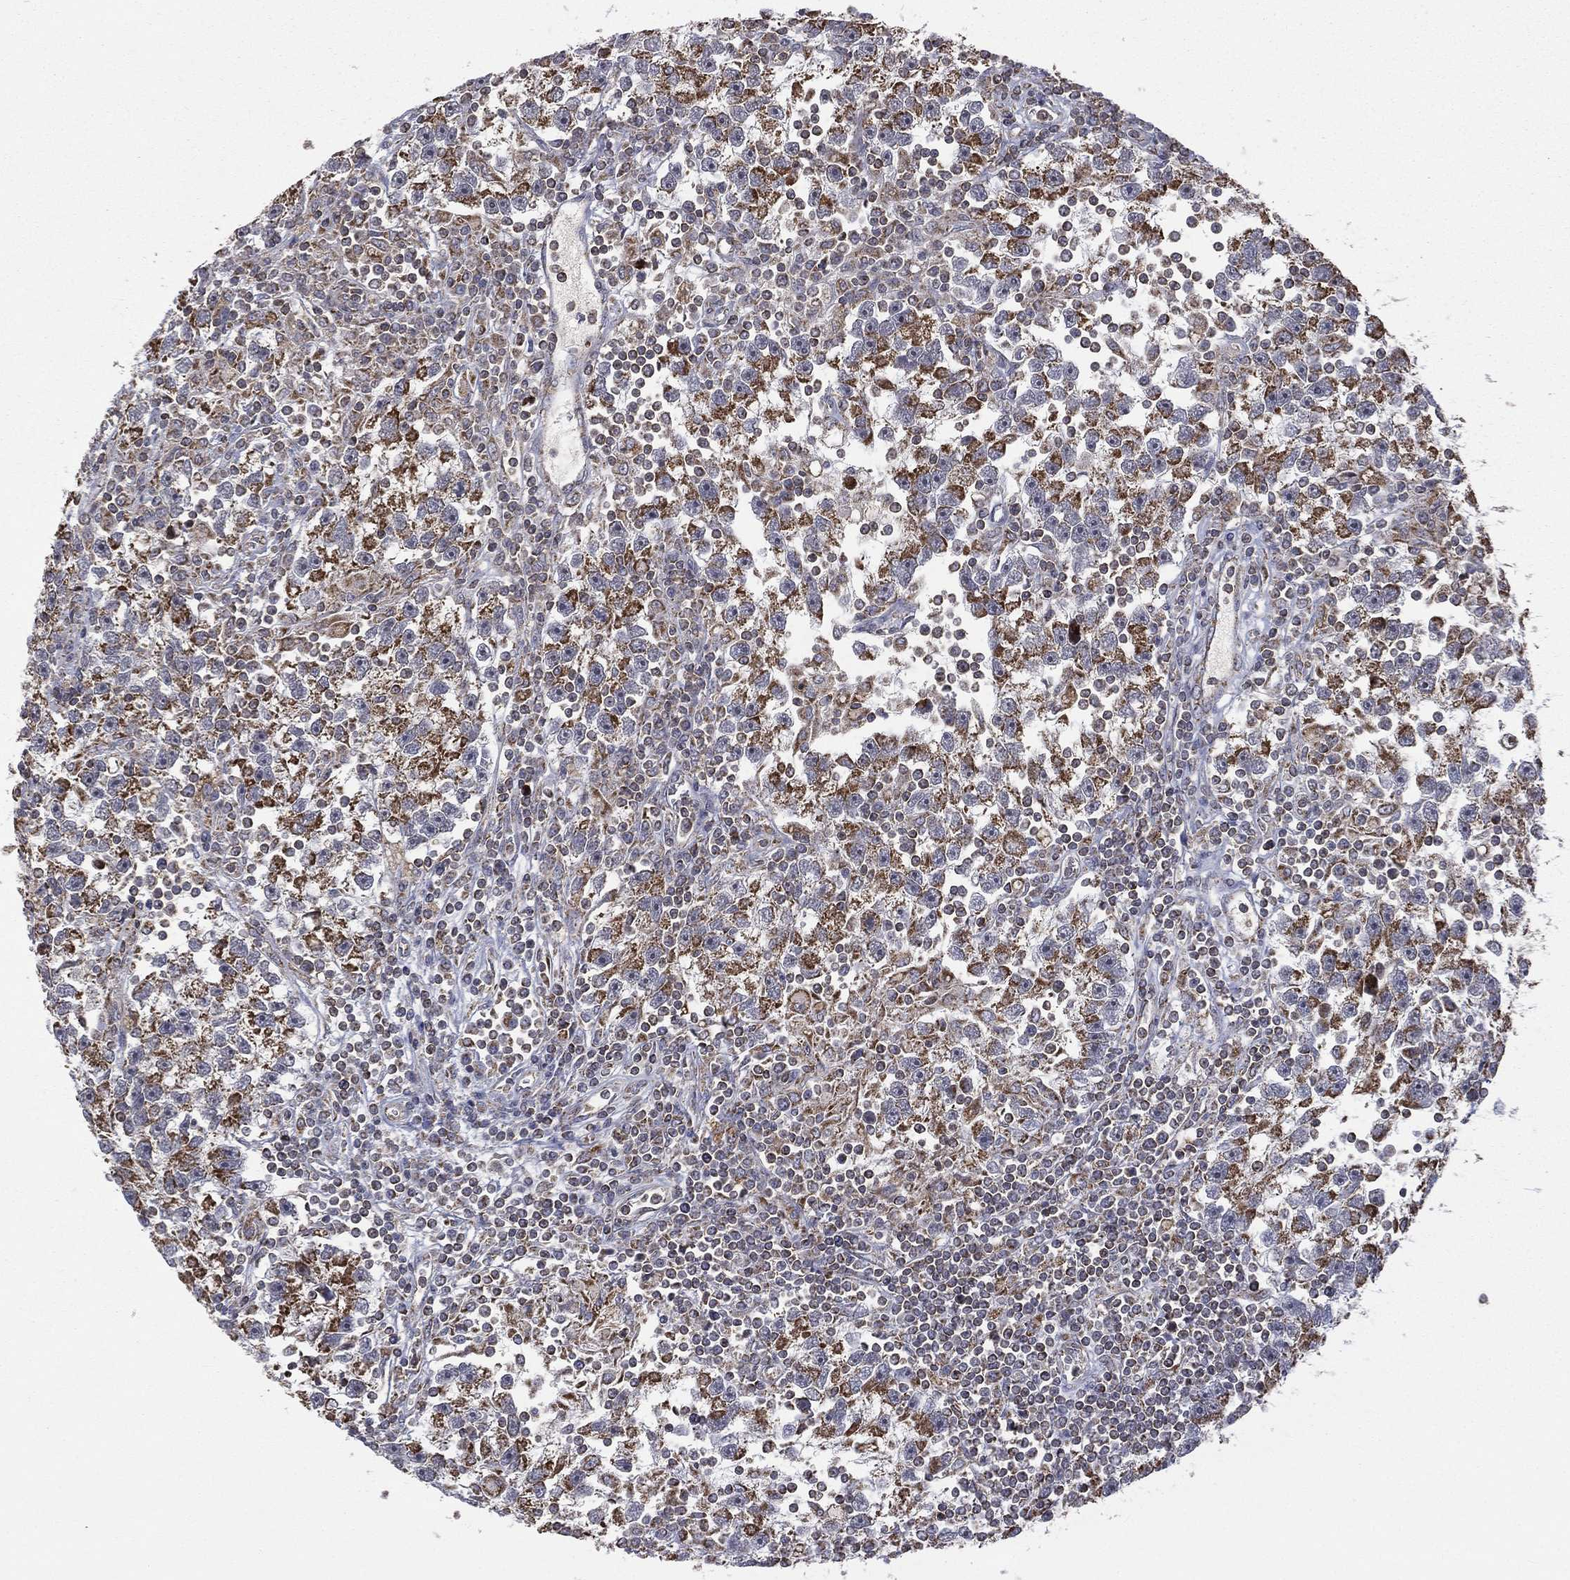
{"staining": {"intensity": "strong", "quantity": "25%-75%", "location": "cytoplasmic/membranous"}, "tissue": "testis cancer", "cell_type": "Tumor cells", "image_type": "cancer", "snomed": [{"axis": "morphology", "description": "Seminoma, NOS"}, {"axis": "topography", "description": "Testis"}], "caption": "Immunohistochemical staining of human testis cancer (seminoma) demonstrates high levels of strong cytoplasmic/membranous protein positivity in about 25%-75% of tumor cells.", "gene": "RIN3", "patient": {"sex": "male", "age": 47}}